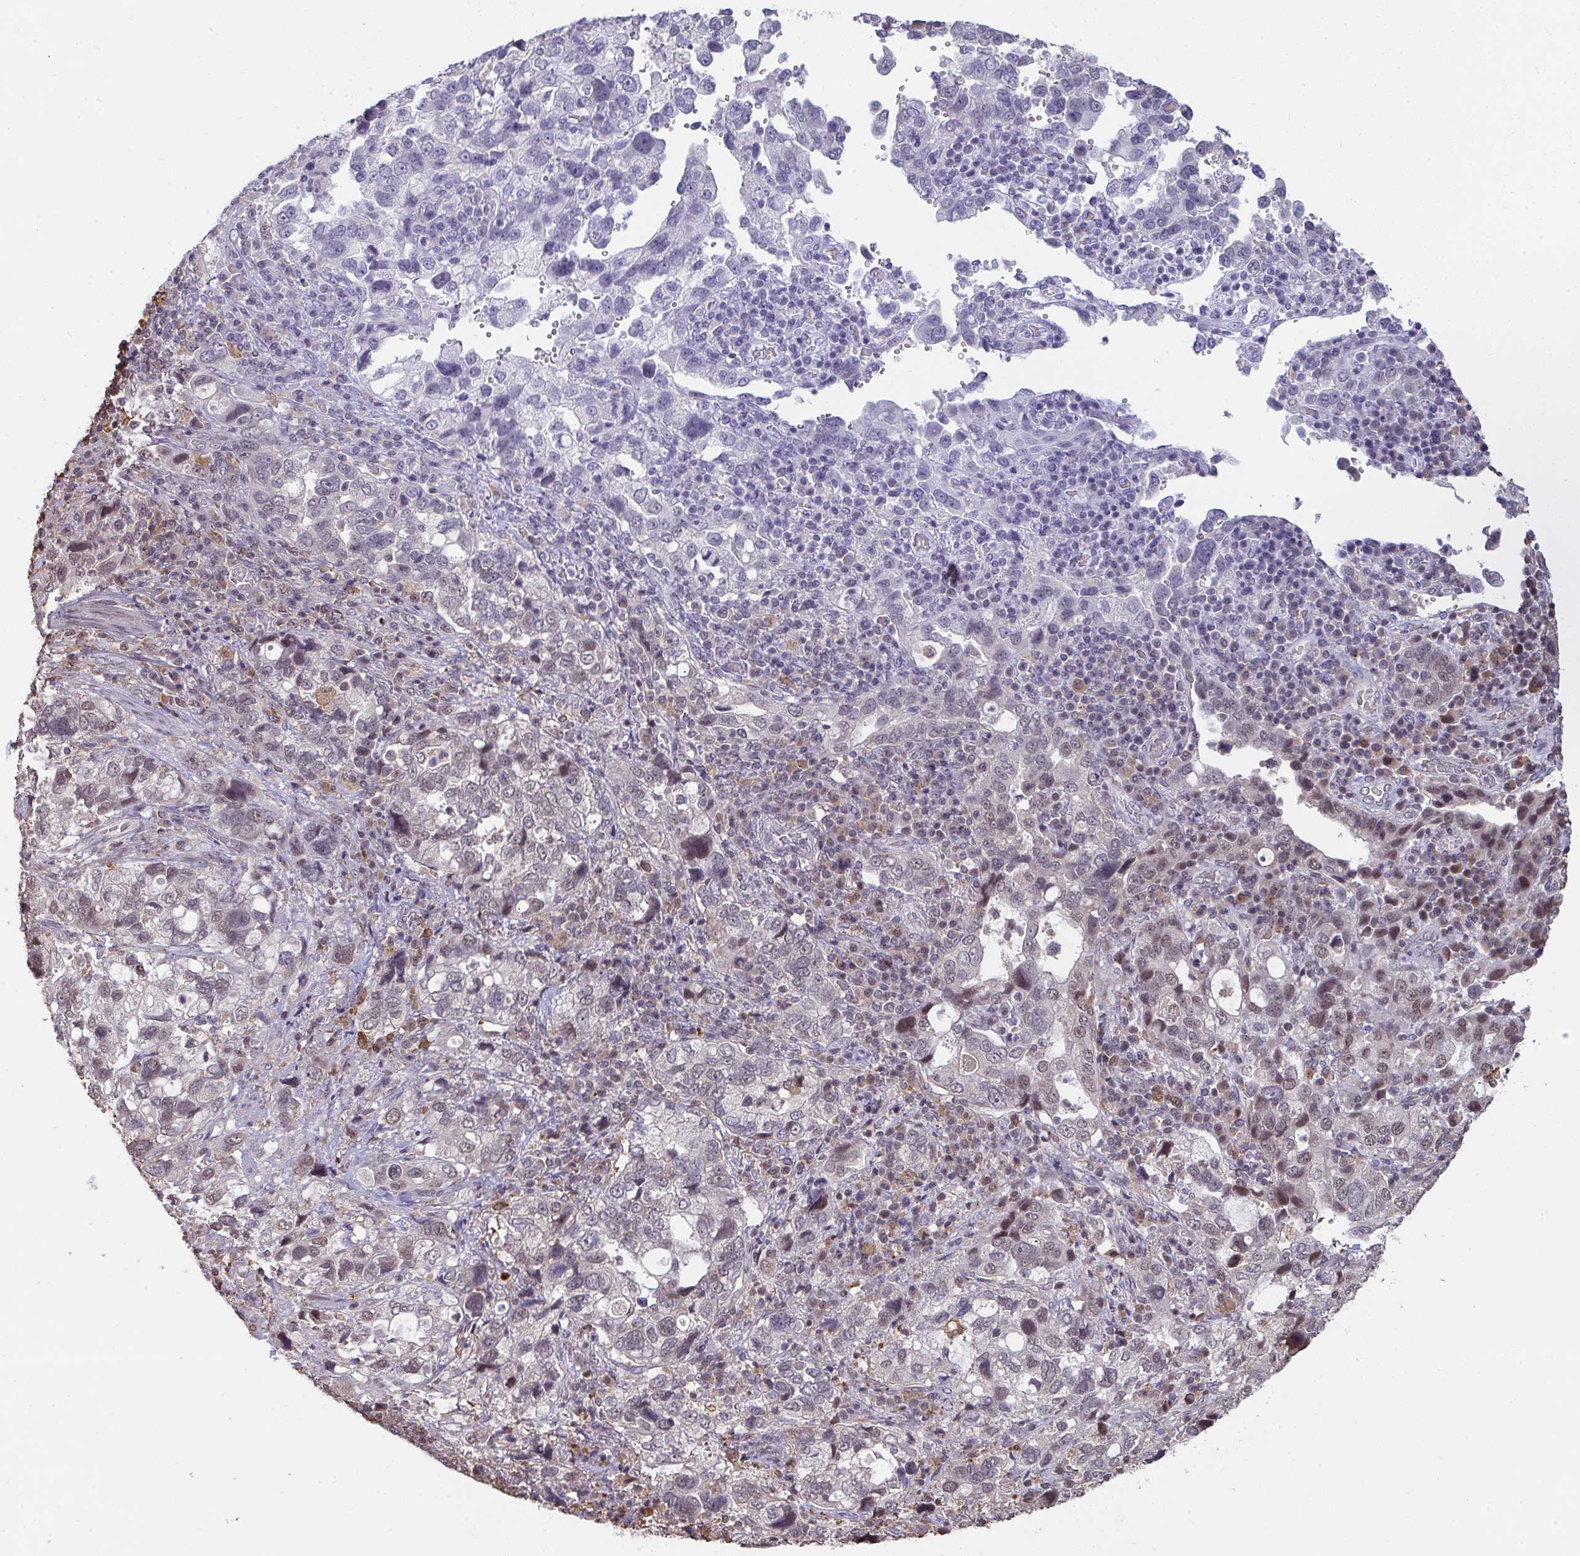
{"staining": {"intensity": "weak", "quantity": "<25%", "location": "nuclear"}, "tissue": "stomach cancer", "cell_type": "Tumor cells", "image_type": "cancer", "snomed": [{"axis": "morphology", "description": "Adenocarcinoma, NOS"}, {"axis": "topography", "description": "Stomach, upper"}], "caption": "An image of stomach cancer stained for a protein displays no brown staining in tumor cells.", "gene": "SAP30", "patient": {"sex": "female", "age": 81}}